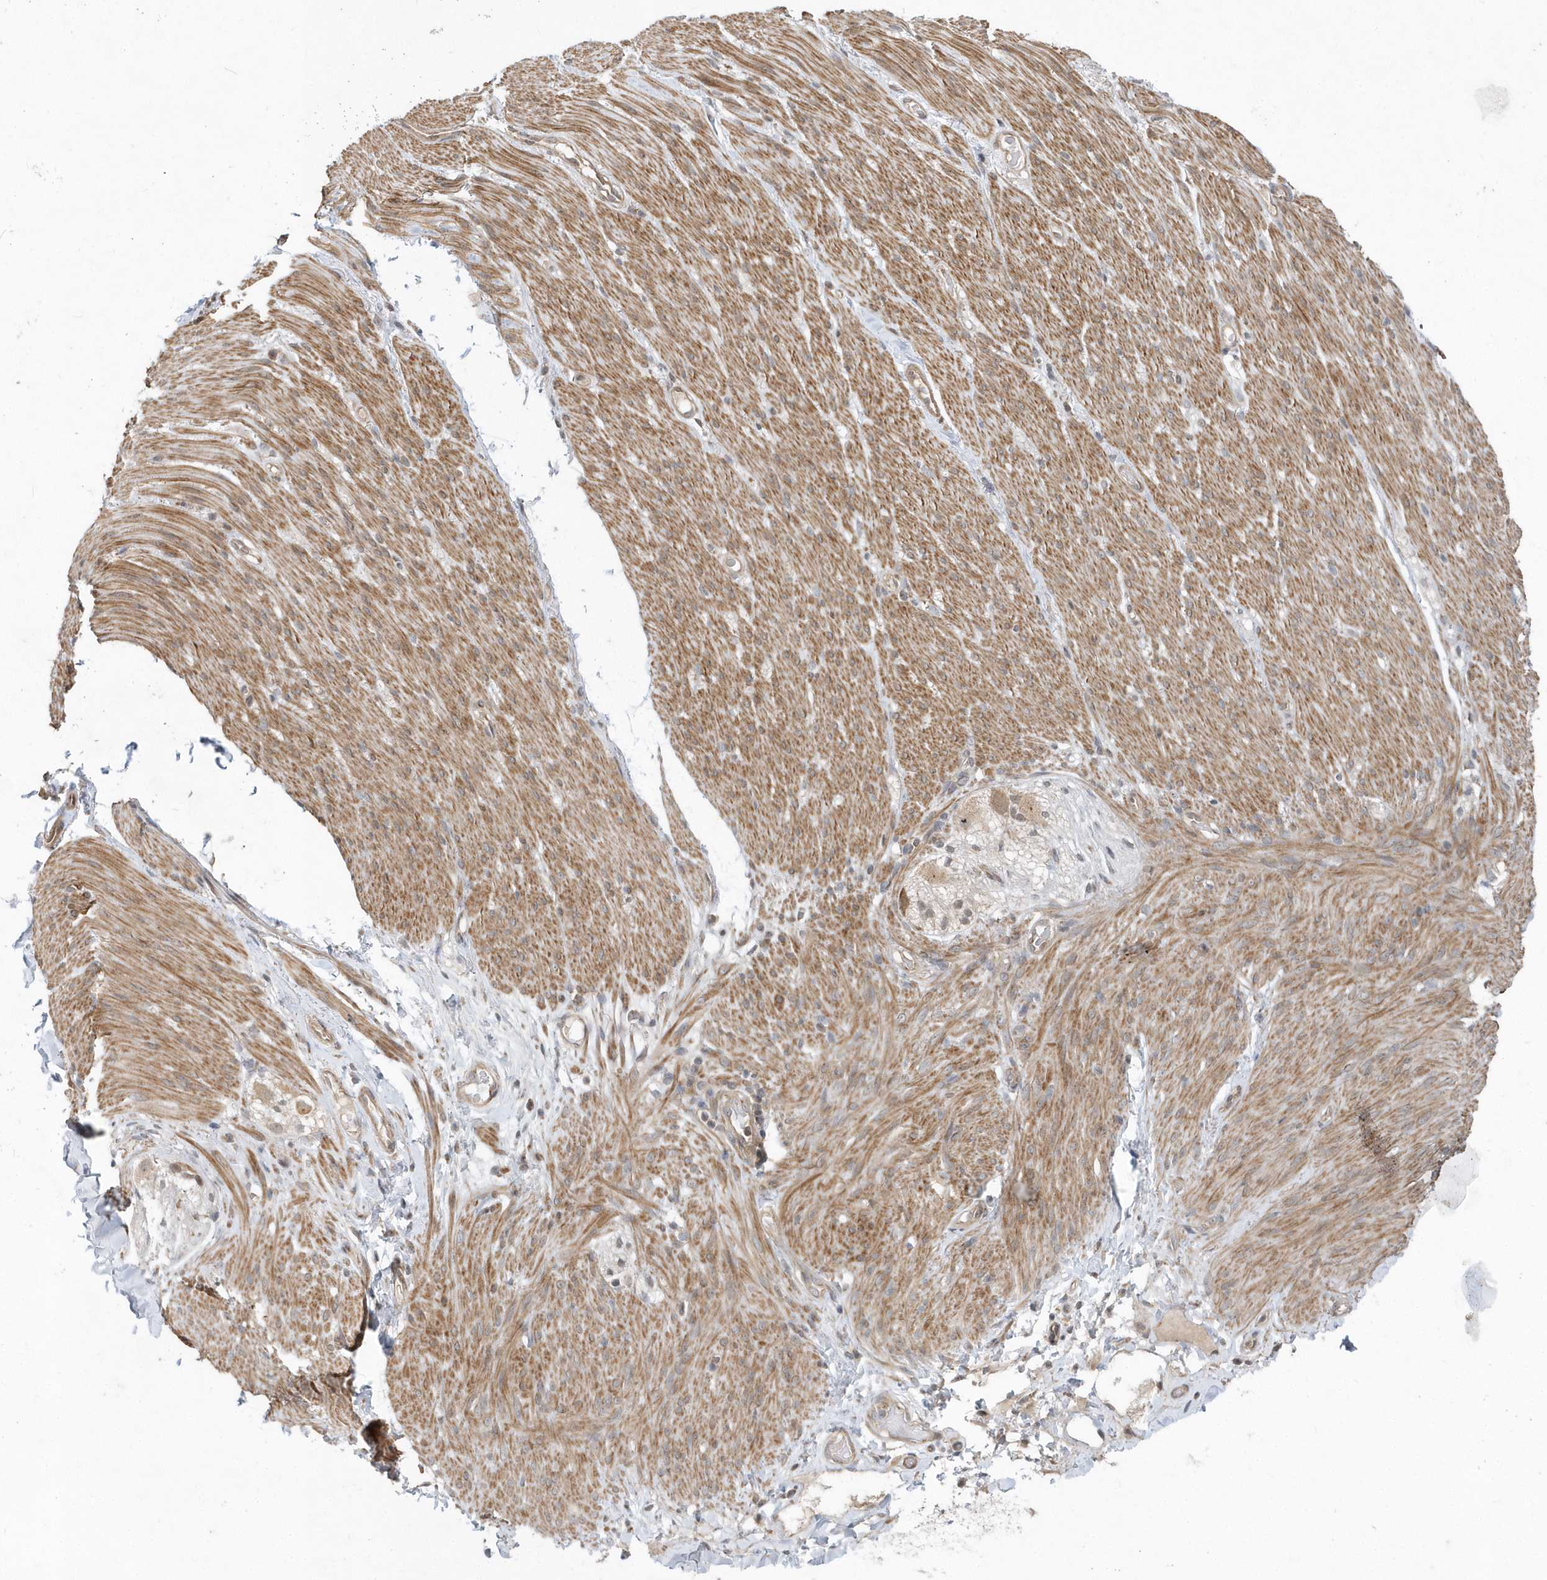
{"staining": {"intensity": "weak", "quantity": "<25%", "location": "nuclear"}, "tissue": "adipose tissue", "cell_type": "Adipocytes", "image_type": "normal", "snomed": [{"axis": "morphology", "description": "Normal tissue, NOS"}, {"axis": "topography", "description": "Colon"}, {"axis": "topography", "description": "Peripheral nerve tissue"}], "caption": "IHC photomicrograph of normal adipose tissue: human adipose tissue stained with DAB (3,3'-diaminobenzidine) shows no significant protein expression in adipocytes. (DAB (3,3'-diaminobenzidine) immunohistochemistry visualized using brightfield microscopy, high magnification).", "gene": "MXI1", "patient": {"sex": "female", "age": 61}}